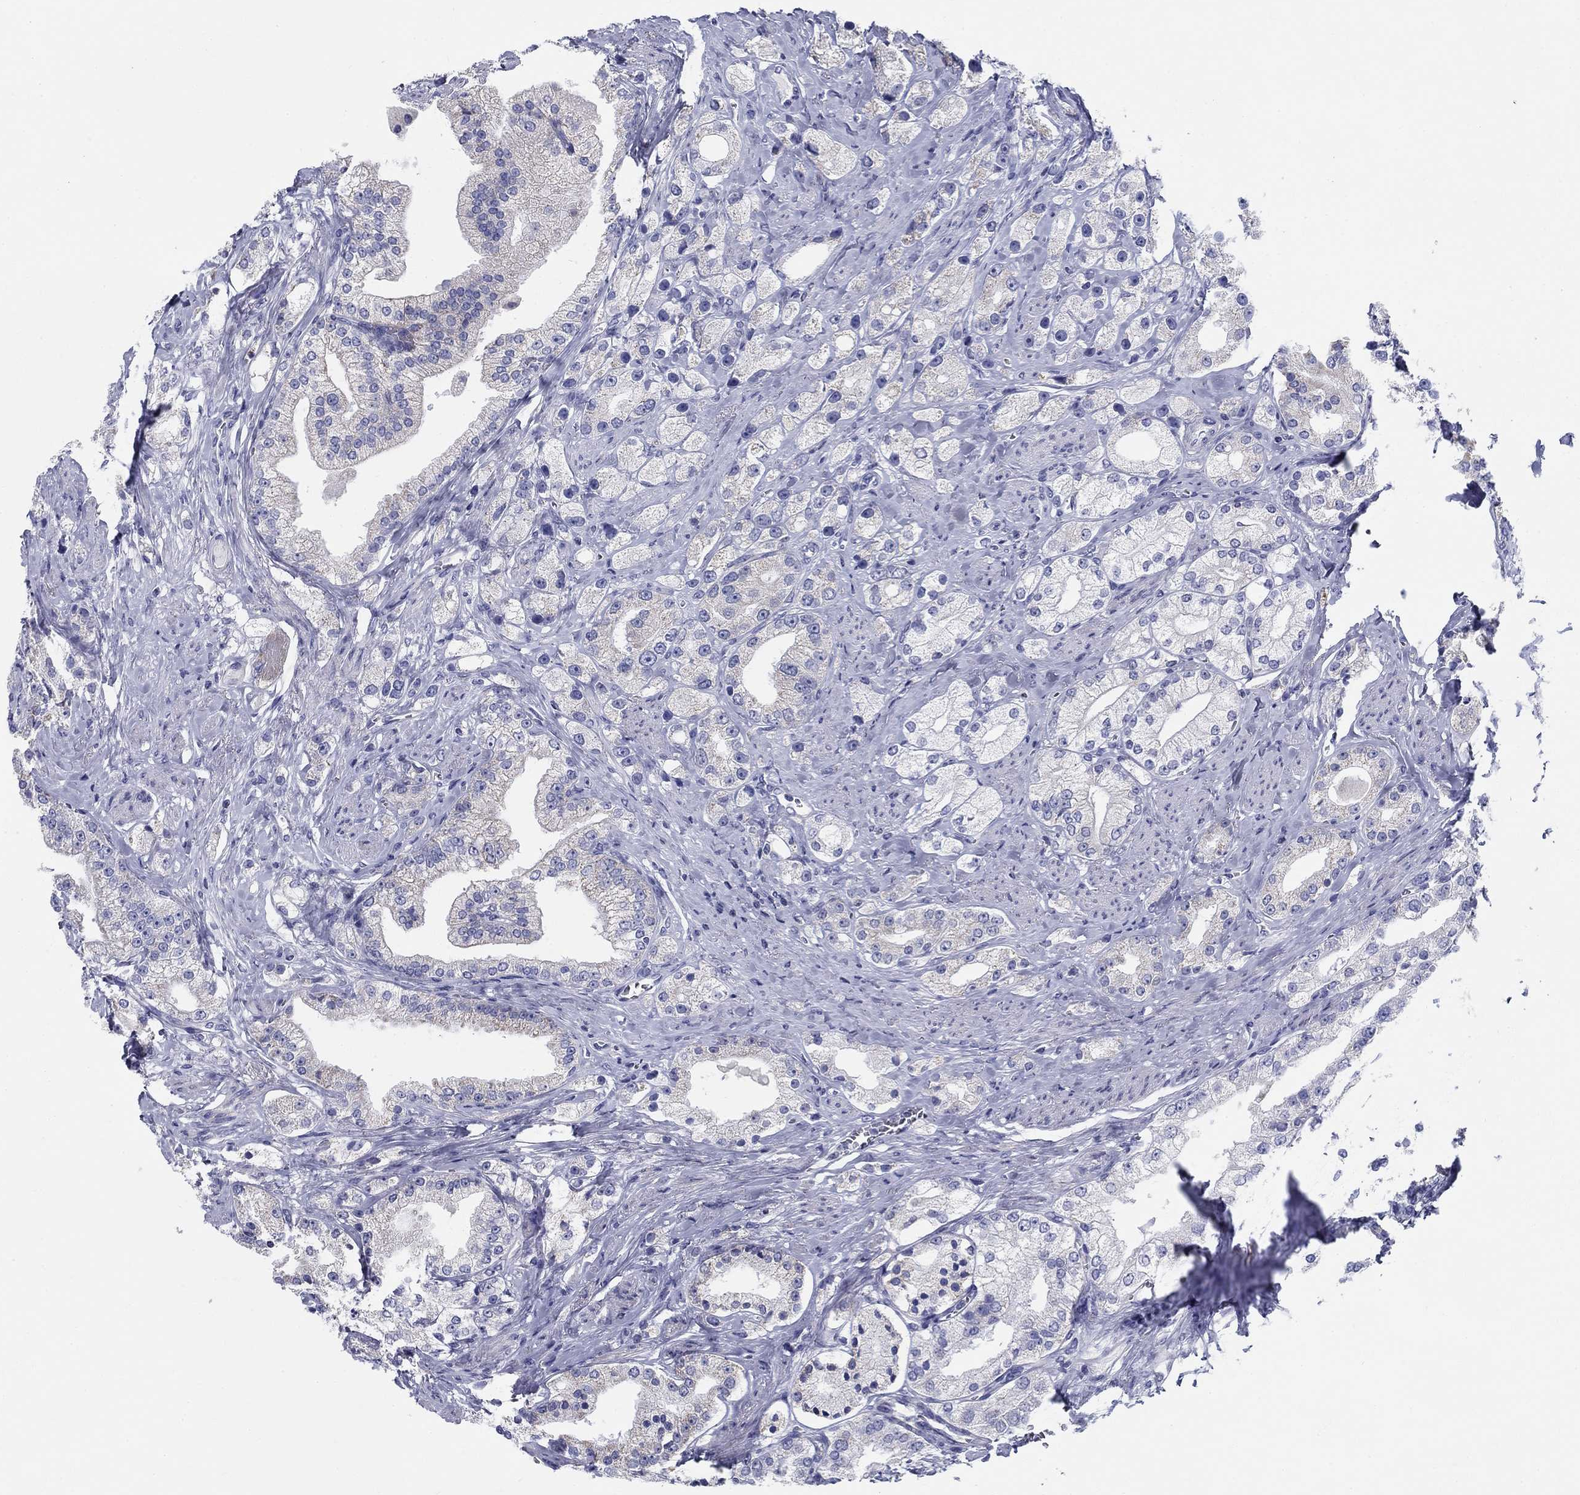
{"staining": {"intensity": "negative", "quantity": "none", "location": "none"}, "tissue": "prostate cancer", "cell_type": "Tumor cells", "image_type": "cancer", "snomed": [{"axis": "morphology", "description": "Adenocarcinoma, NOS"}, {"axis": "topography", "description": "Prostate and seminal vesicle, NOS"}, {"axis": "topography", "description": "Prostate"}], "caption": "IHC image of adenocarcinoma (prostate) stained for a protein (brown), which demonstrates no positivity in tumor cells.", "gene": "UPB1", "patient": {"sex": "male", "age": 67}}